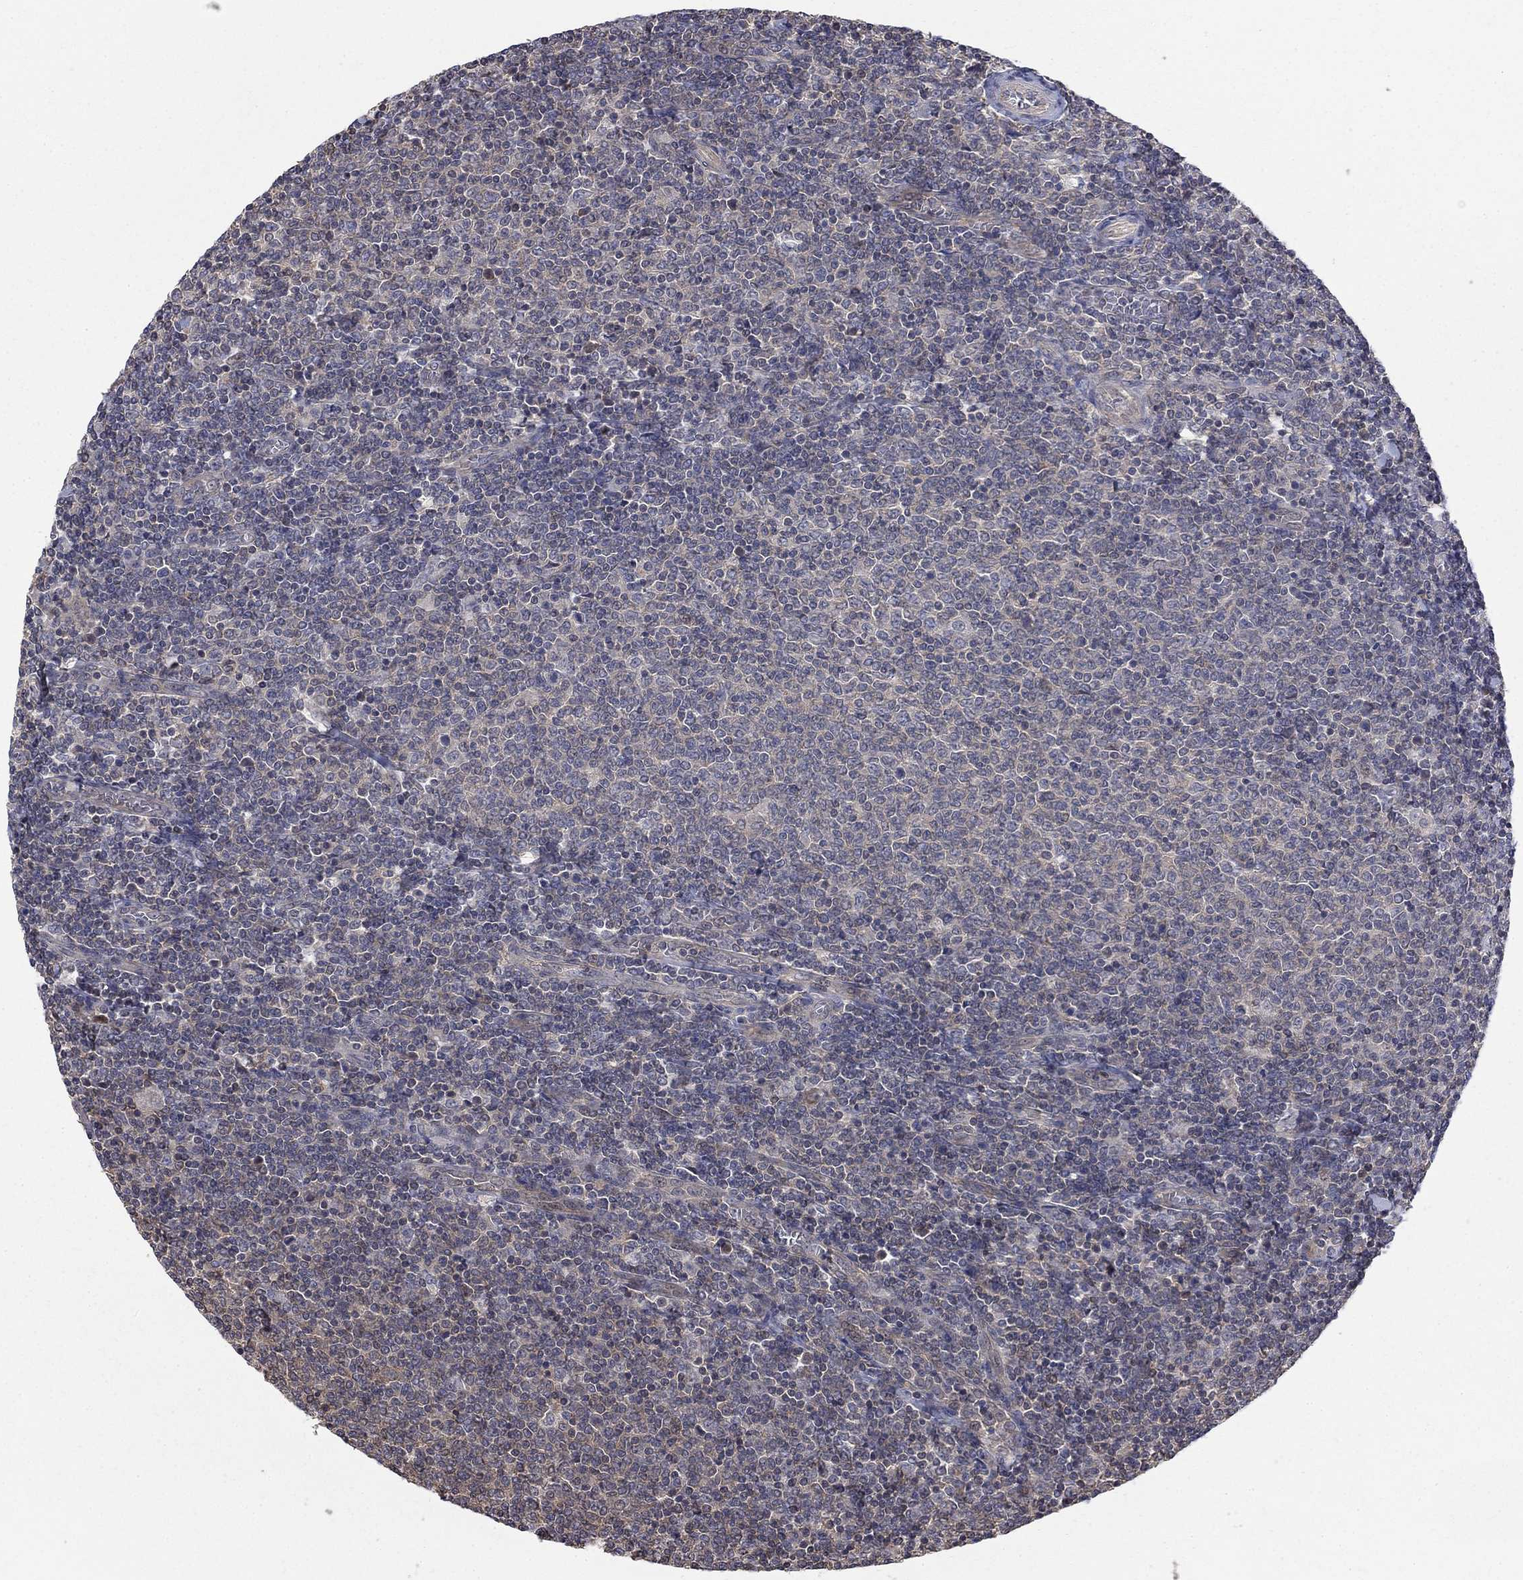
{"staining": {"intensity": "negative", "quantity": "none", "location": "none"}, "tissue": "lymphoma", "cell_type": "Tumor cells", "image_type": "cancer", "snomed": [{"axis": "morphology", "description": "Malignant lymphoma, non-Hodgkin's type, Low grade"}, {"axis": "topography", "description": "Lymph node"}], "caption": "An image of lymphoma stained for a protein exhibits no brown staining in tumor cells.", "gene": "PDZD2", "patient": {"sex": "male", "age": 52}}